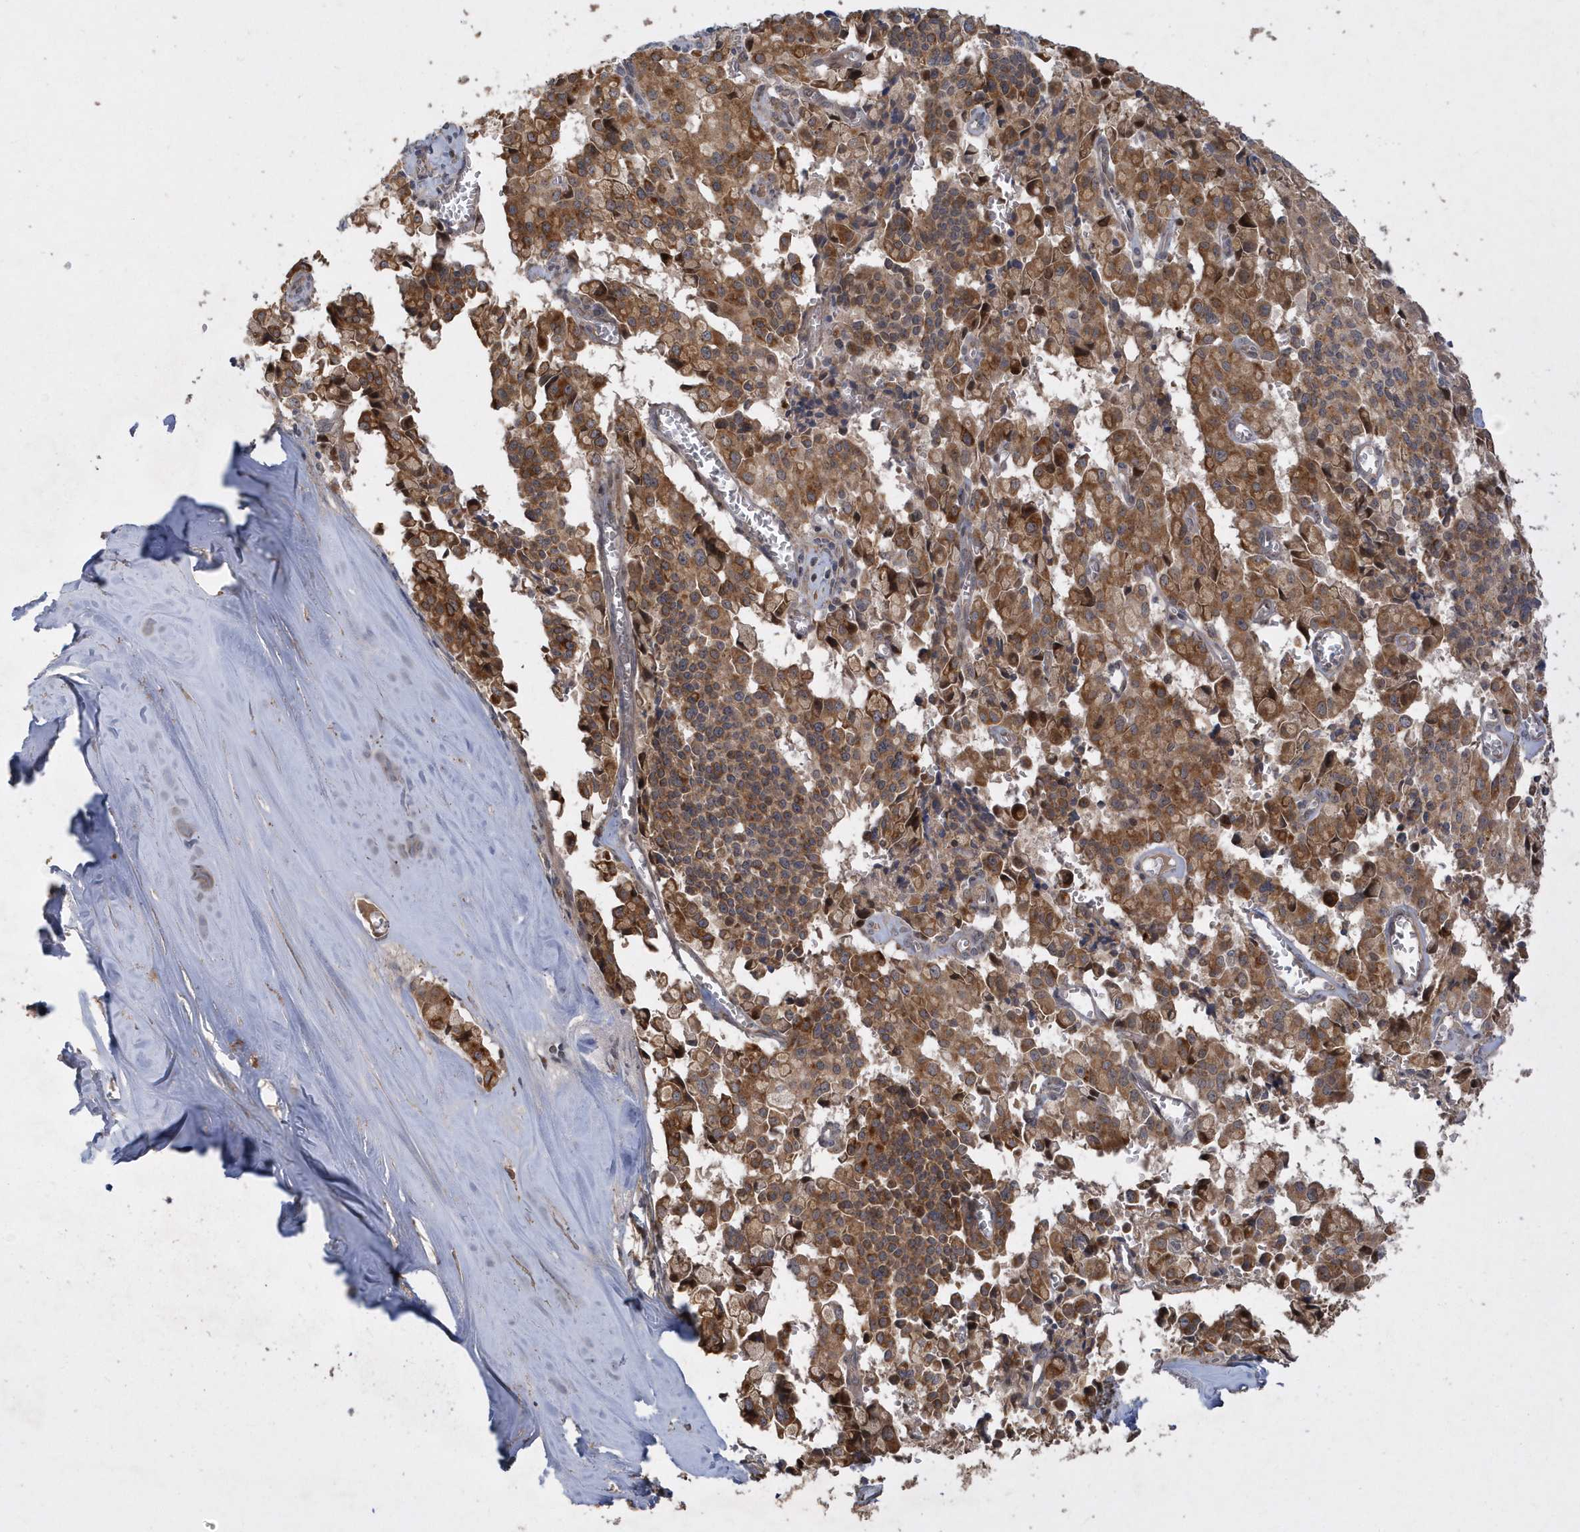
{"staining": {"intensity": "strong", "quantity": ">75%", "location": "cytoplasmic/membranous"}, "tissue": "pancreatic cancer", "cell_type": "Tumor cells", "image_type": "cancer", "snomed": [{"axis": "morphology", "description": "Adenocarcinoma, NOS"}, {"axis": "topography", "description": "Pancreas"}], "caption": "A high-resolution histopathology image shows immunohistochemistry (IHC) staining of pancreatic adenocarcinoma, which shows strong cytoplasmic/membranous positivity in approximately >75% of tumor cells. The staining is performed using DAB brown chromogen to label protein expression. The nuclei are counter-stained blue using hematoxylin.", "gene": "TRAIP", "patient": {"sex": "male", "age": 65}}